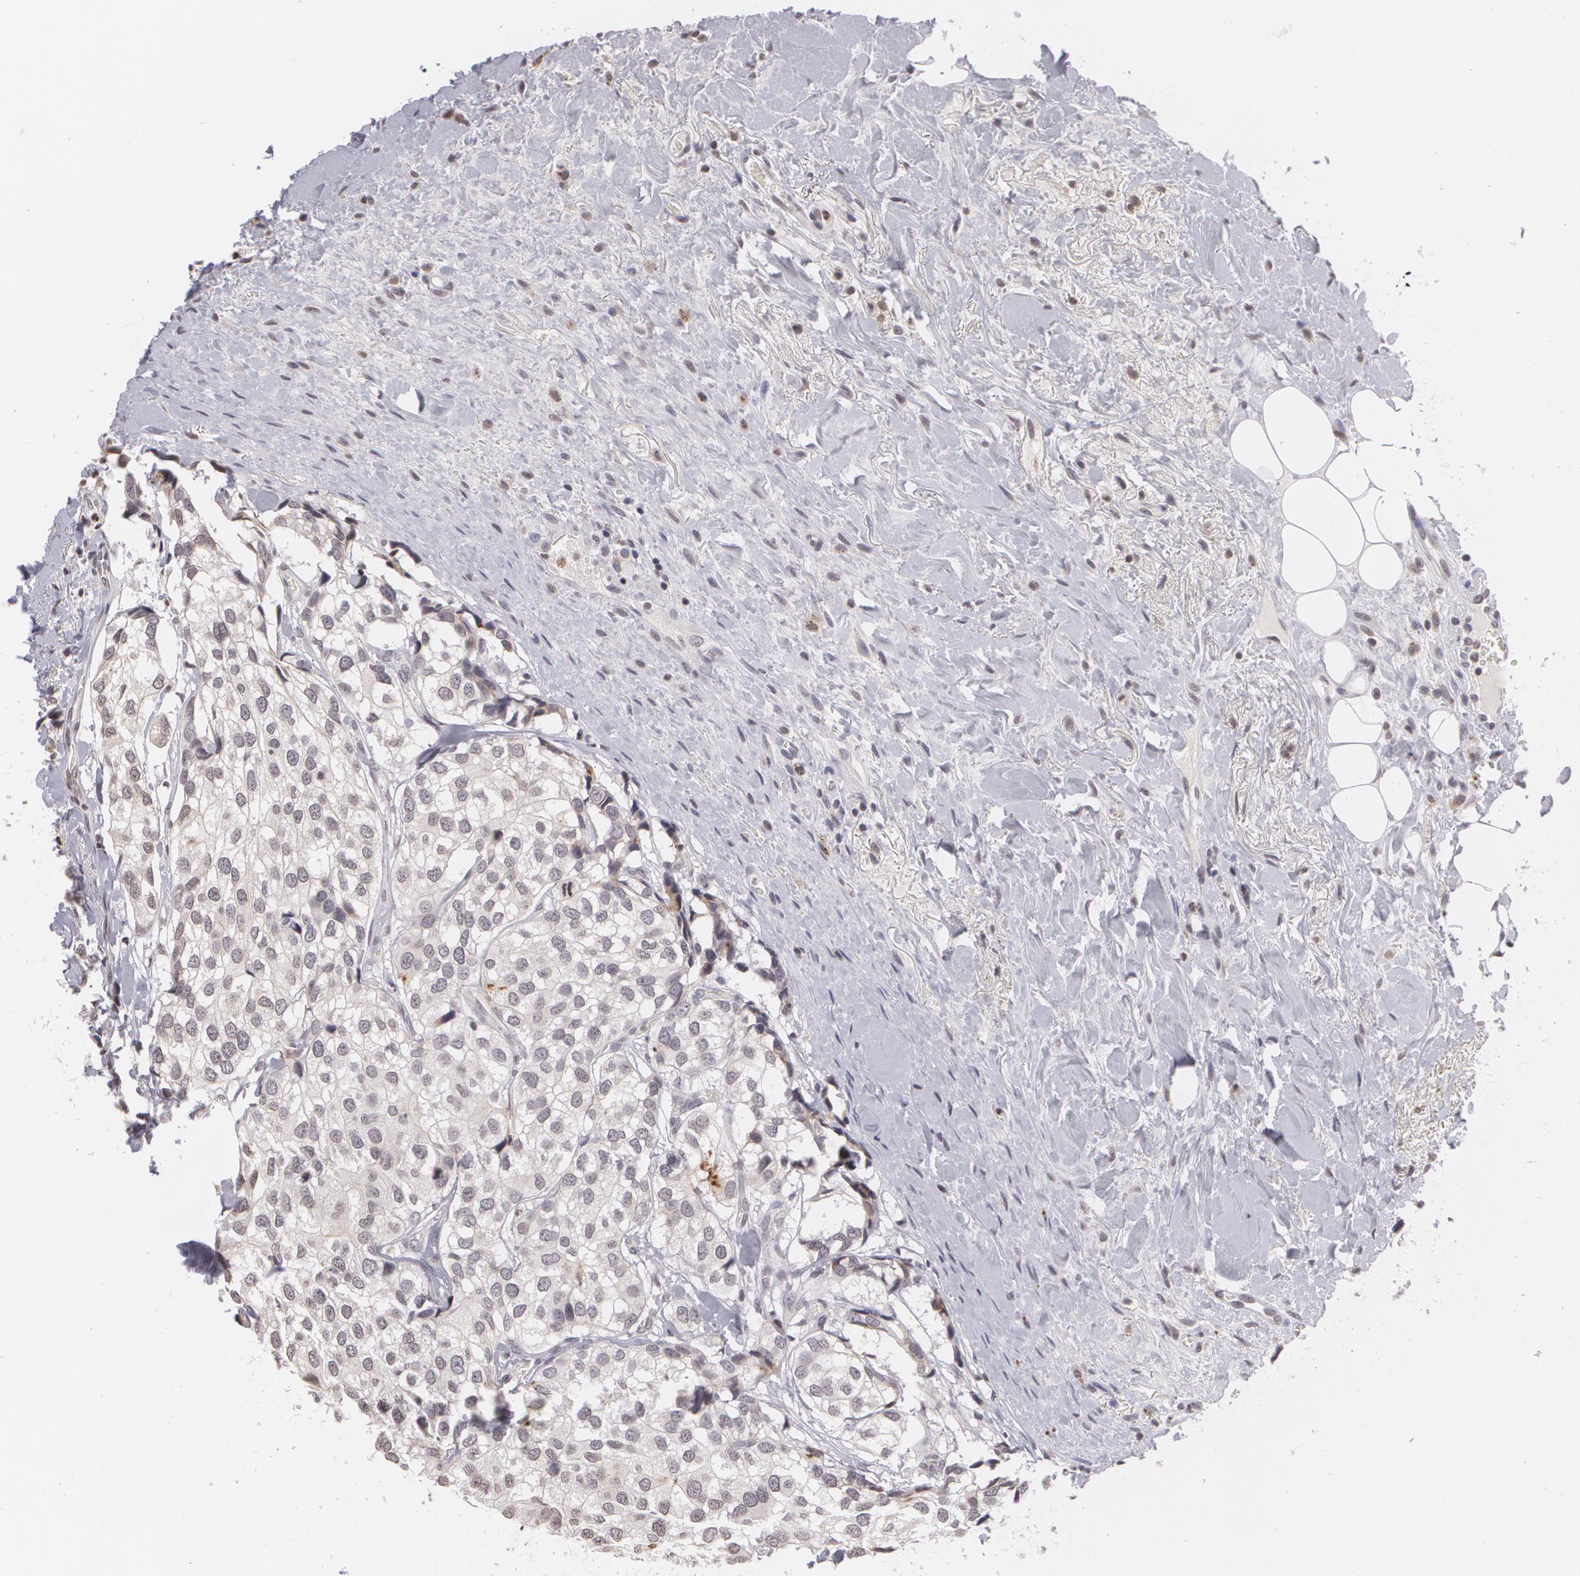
{"staining": {"intensity": "weak", "quantity": ">75%", "location": "cytoplasmic/membranous"}, "tissue": "breast cancer", "cell_type": "Tumor cells", "image_type": "cancer", "snomed": [{"axis": "morphology", "description": "Duct carcinoma"}, {"axis": "topography", "description": "Breast"}], "caption": "This micrograph exhibits IHC staining of human intraductal carcinoma (breast), with low weak cytoplasmic/membranous staining in about >75% of tumor cells.", "gene": "MUC1", "patient": {"sex": "female", "age": 68}}